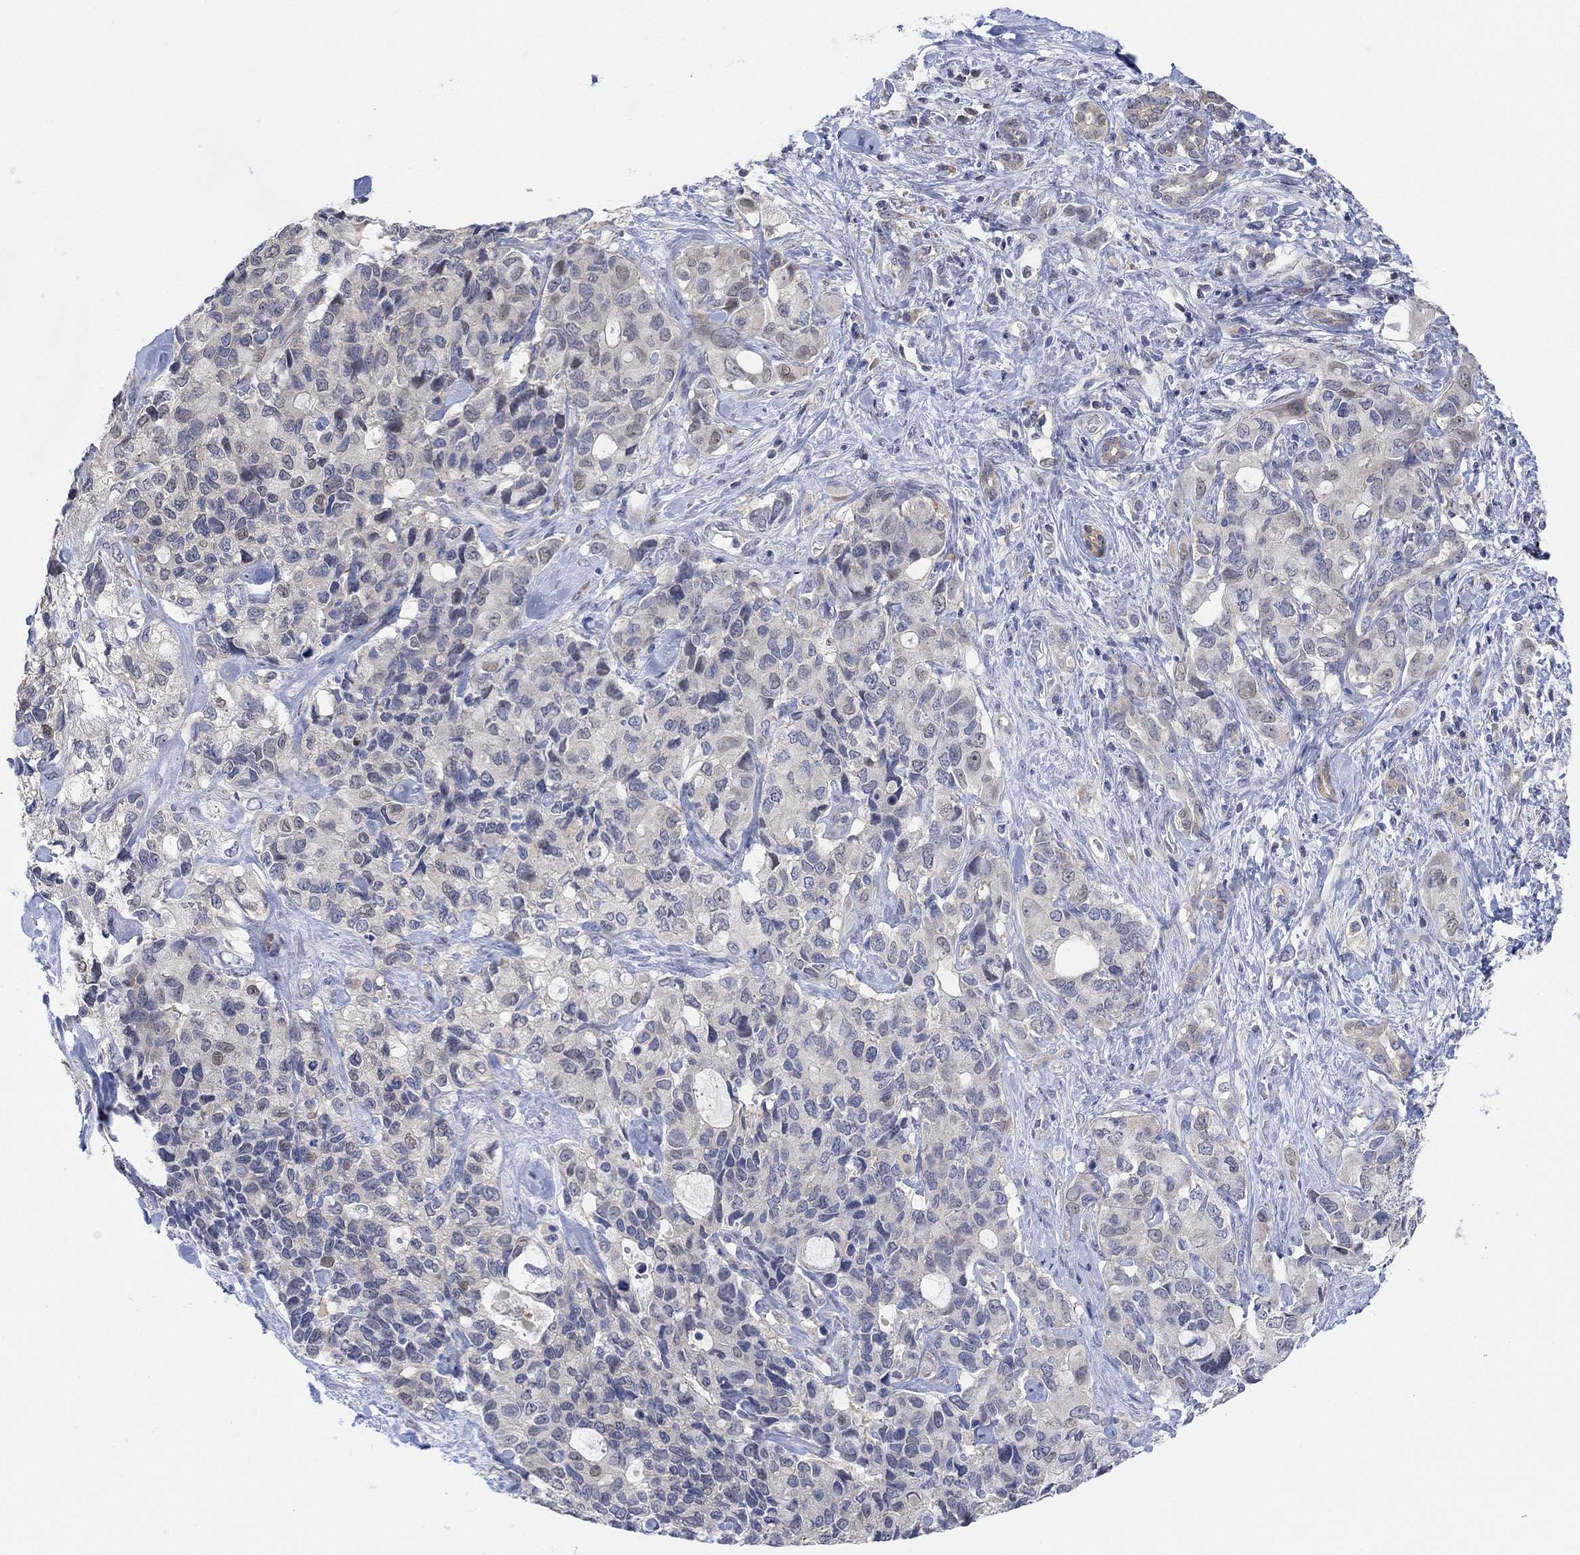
{"staining": {"intensity": "negative", "quantity": "none", "location": "none"}, "tissue": "pancreatic cancer", "cell_type": "Tumor cells", "image_type": "cancer", "snomed": [{"axis": "morphology", "description": "Adenocarcinoma, NOS"}, {"axis": "topography", "description": "Pancreas"}], "caption": "There is no significant staining in tumor cells of pancreatic adenocarcinoma. (DAB (3,3'-diaminobenzidine) IHC with hematoxylin counter stain).", "gene": "CNTF", "patient": {"sex": "female", "age": 56}}